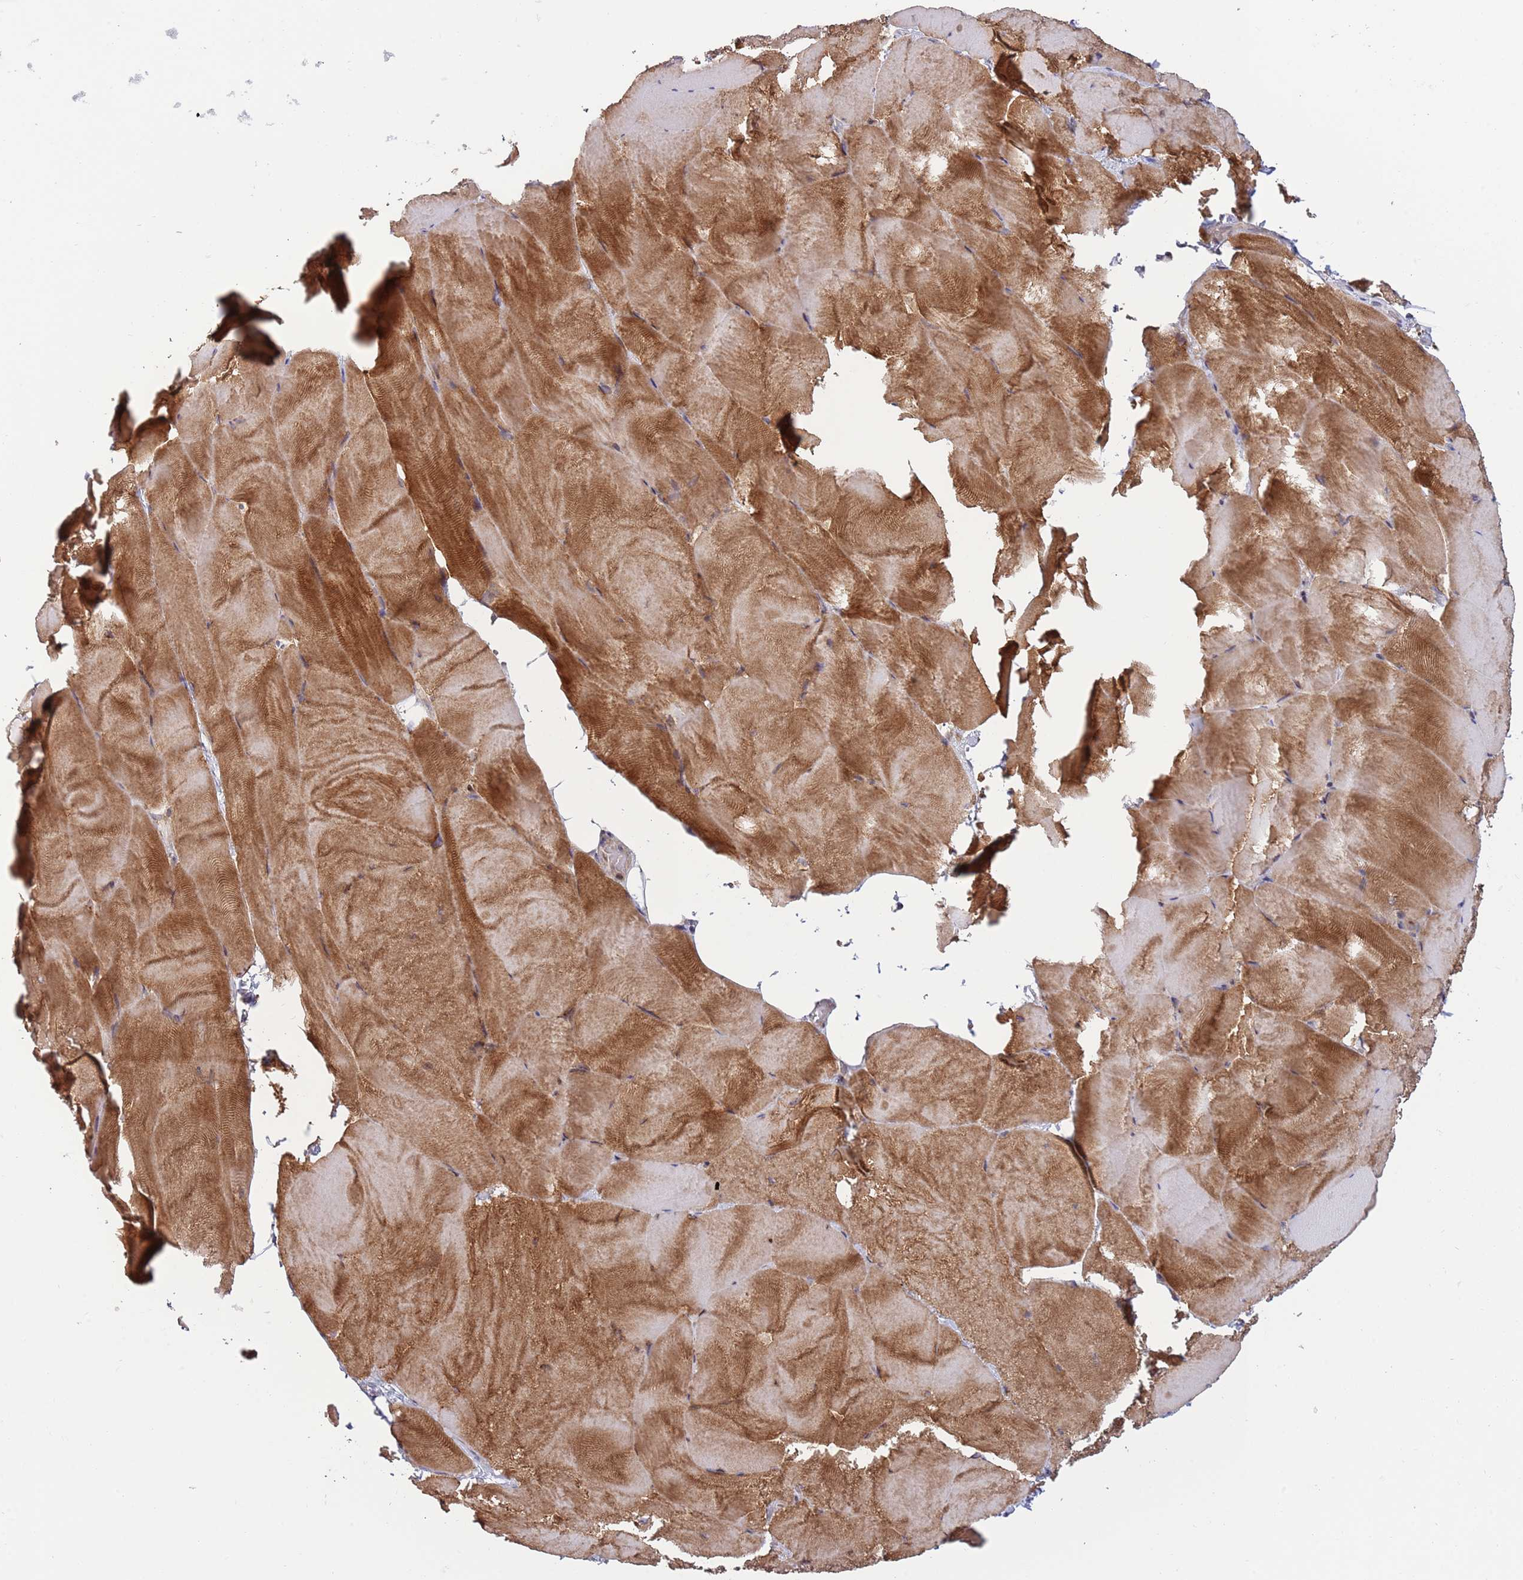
{"staining": {"intensity": "strong", "quantity": "25%-75%", "location": "cytoplasmic/membranous"}, "tissue": "skeletal muscle", "cell_type": "Myocytes", "image_type": "normal", "snomed": [{"axis": "morphology", "description": "Normal tissue, NOS"}, {"axis": "topography", "description": "Skeletal muscle"}], "caption": "The photomicrograph shows immunohistochemical staining of benign skeletal muscle. There is strong cytoplasmic/membranous staining is appreciated in about 25%-75% of myocytes. The staining is performed using DAB (3,3'-diaminobenzidine) brown chromogen to label protein expression. The nuclei are counter-stained blue using hematoxylin.", "gene": "BTBD7", "patient": {"sex": "female", "age": 64}}